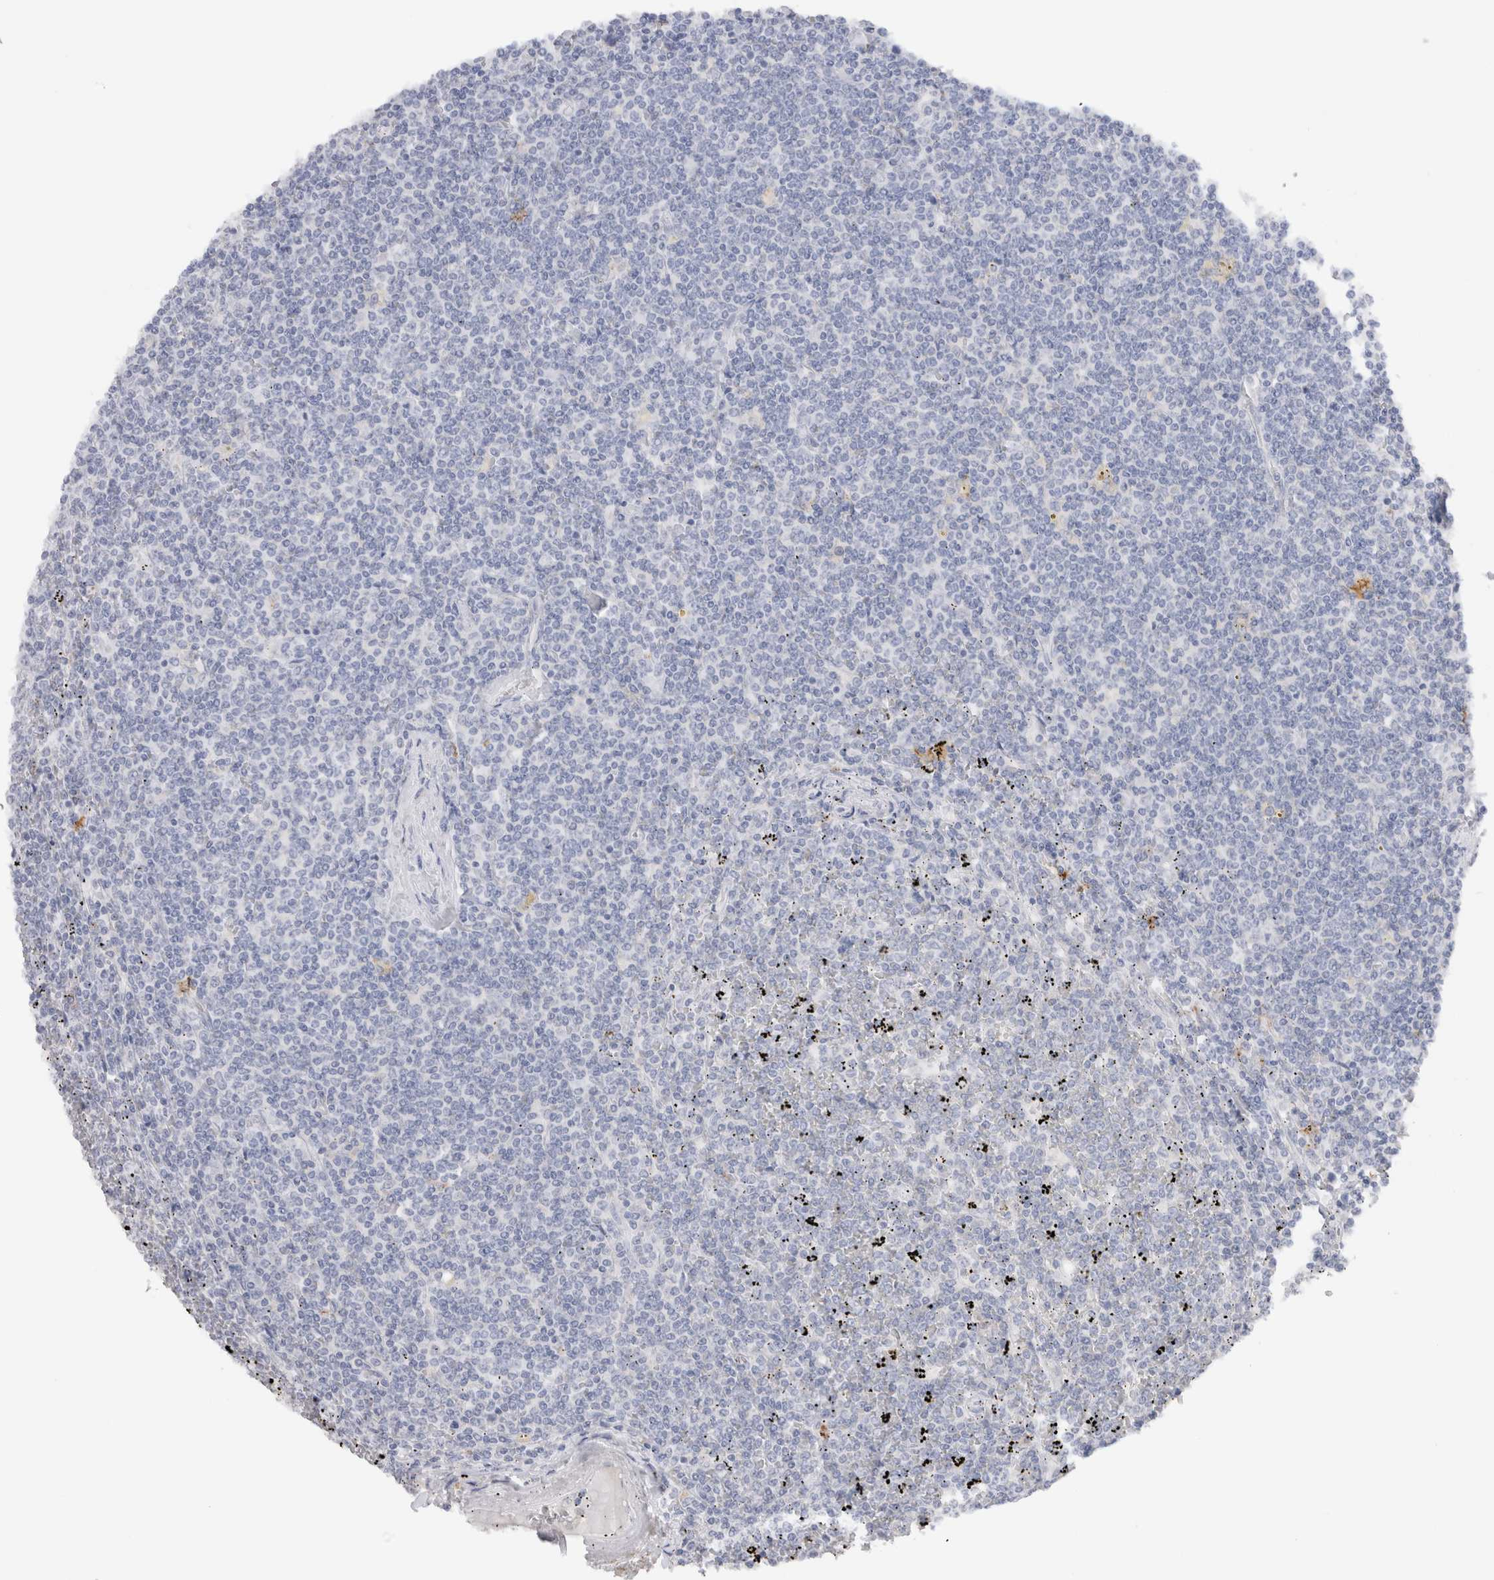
{"staining": {"intensity": "negative", "quantity": "none", "location": "none"}, "tissue": "lymphoma", "cell_type": "Tumor cells", "image_type": "cancer", "snomed": [{"axis": "morphology", "description": "Malignant lymphoma, non-Hodgkin's type, Low grade"}, {"axis": "topography", "description": "Spleen"}], "caption": "Lymphoma stained for a protein using immunohistochemistry (IHC) exhibits no expression tumor cells.", "gene": "LAMP3", "patient": {"sex": "female", "age": 19}}